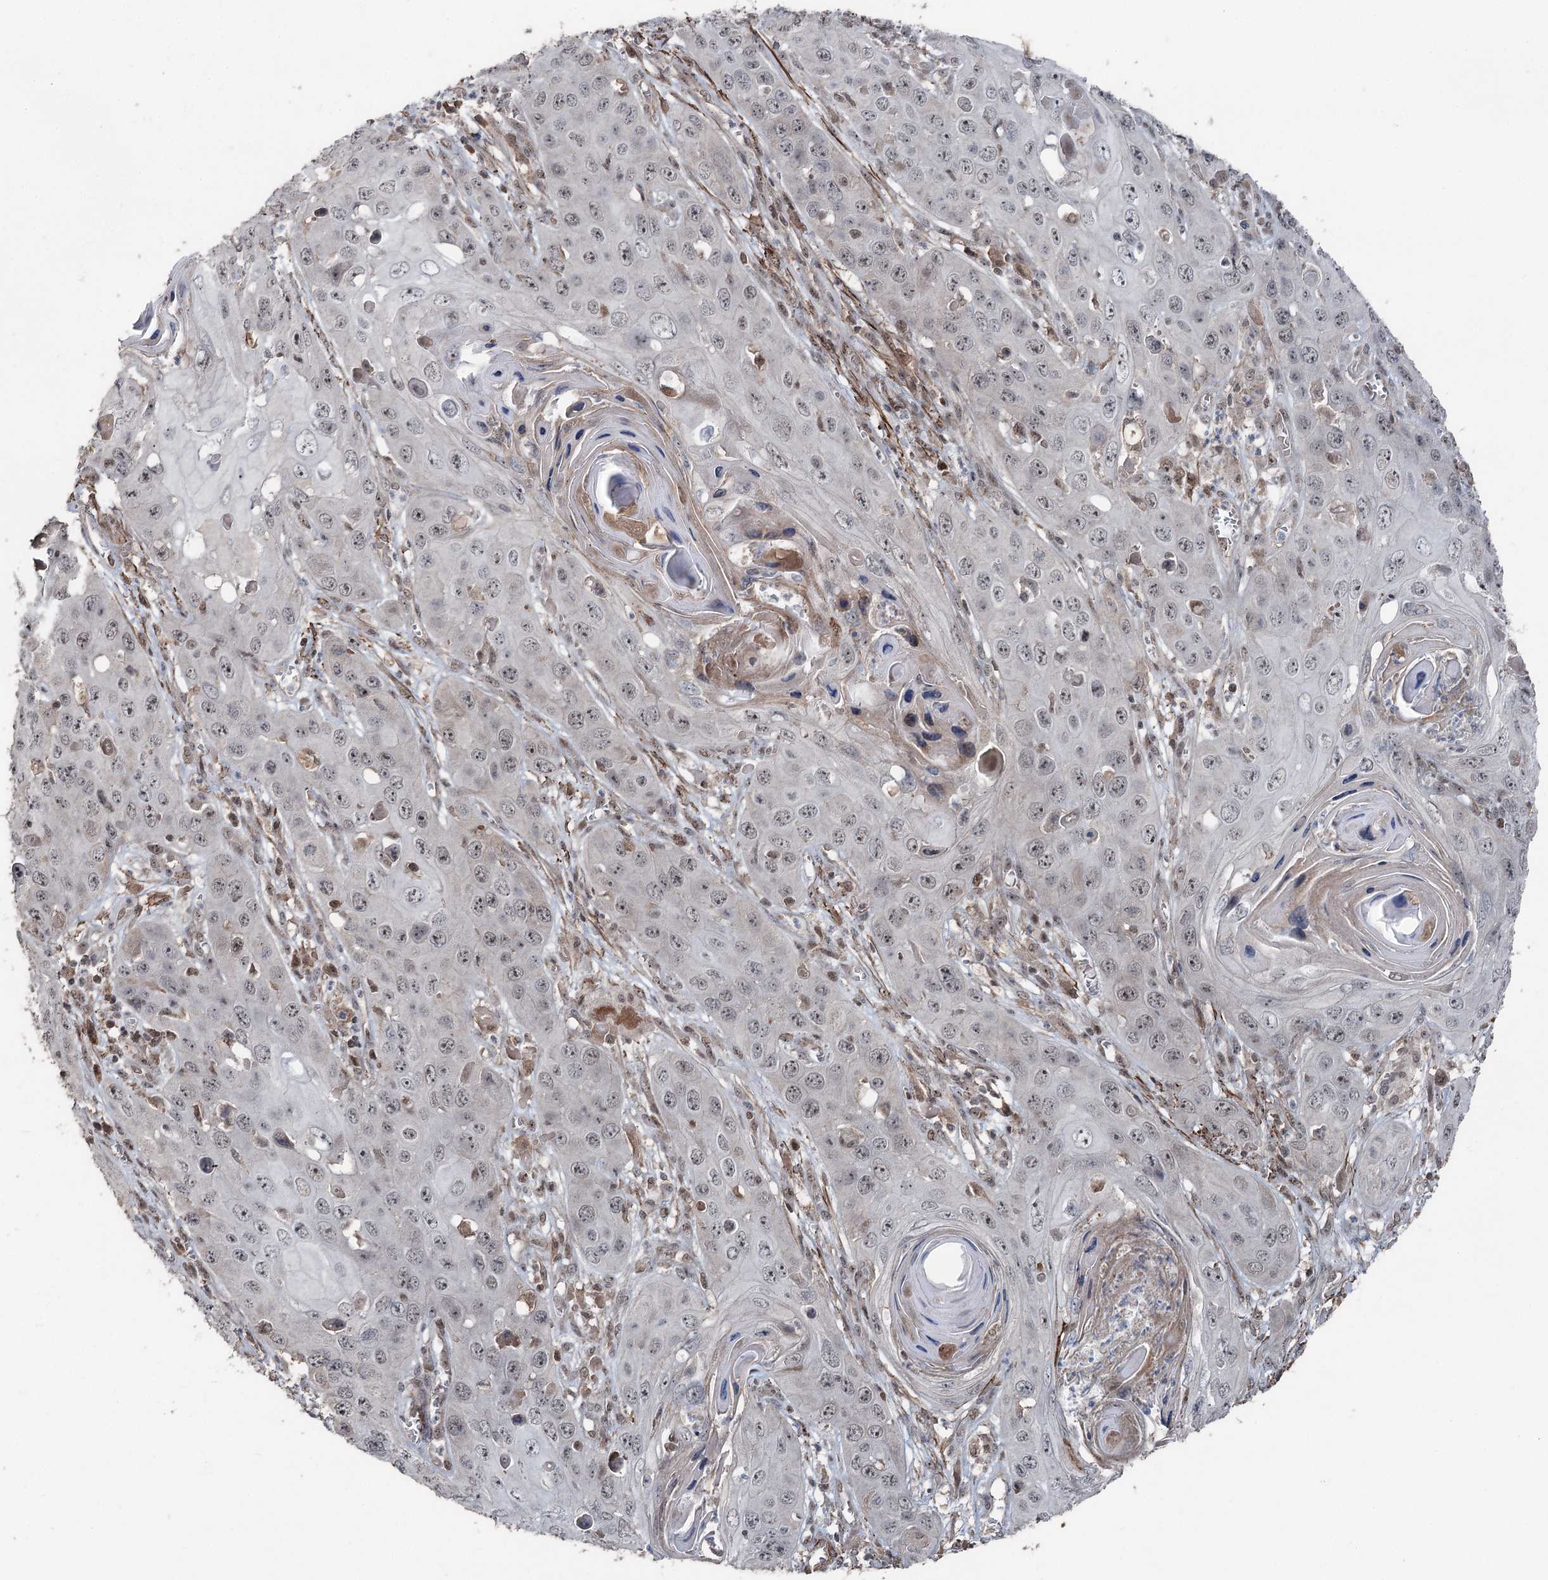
{"staining": {"intensity": "weak", "quantity": "<25%", "location": "nuclear"}, "tissue": "skin cancer", "cell_type": "Tumor cells", "image_type": "cancer", "snomed": [{"axis": "morphology", "description": "Squamous cell carcinoma, NOS"}, {"axis": "topography", "description": "Skin"}], "caption": "A high-resolution photomicrograph shows IHC staining of skin squamous cell carcinoma, which shows no significant expression in tumor cells.", "gene": "CCDC82", "patient": {"sex": "male", "age": 55}}